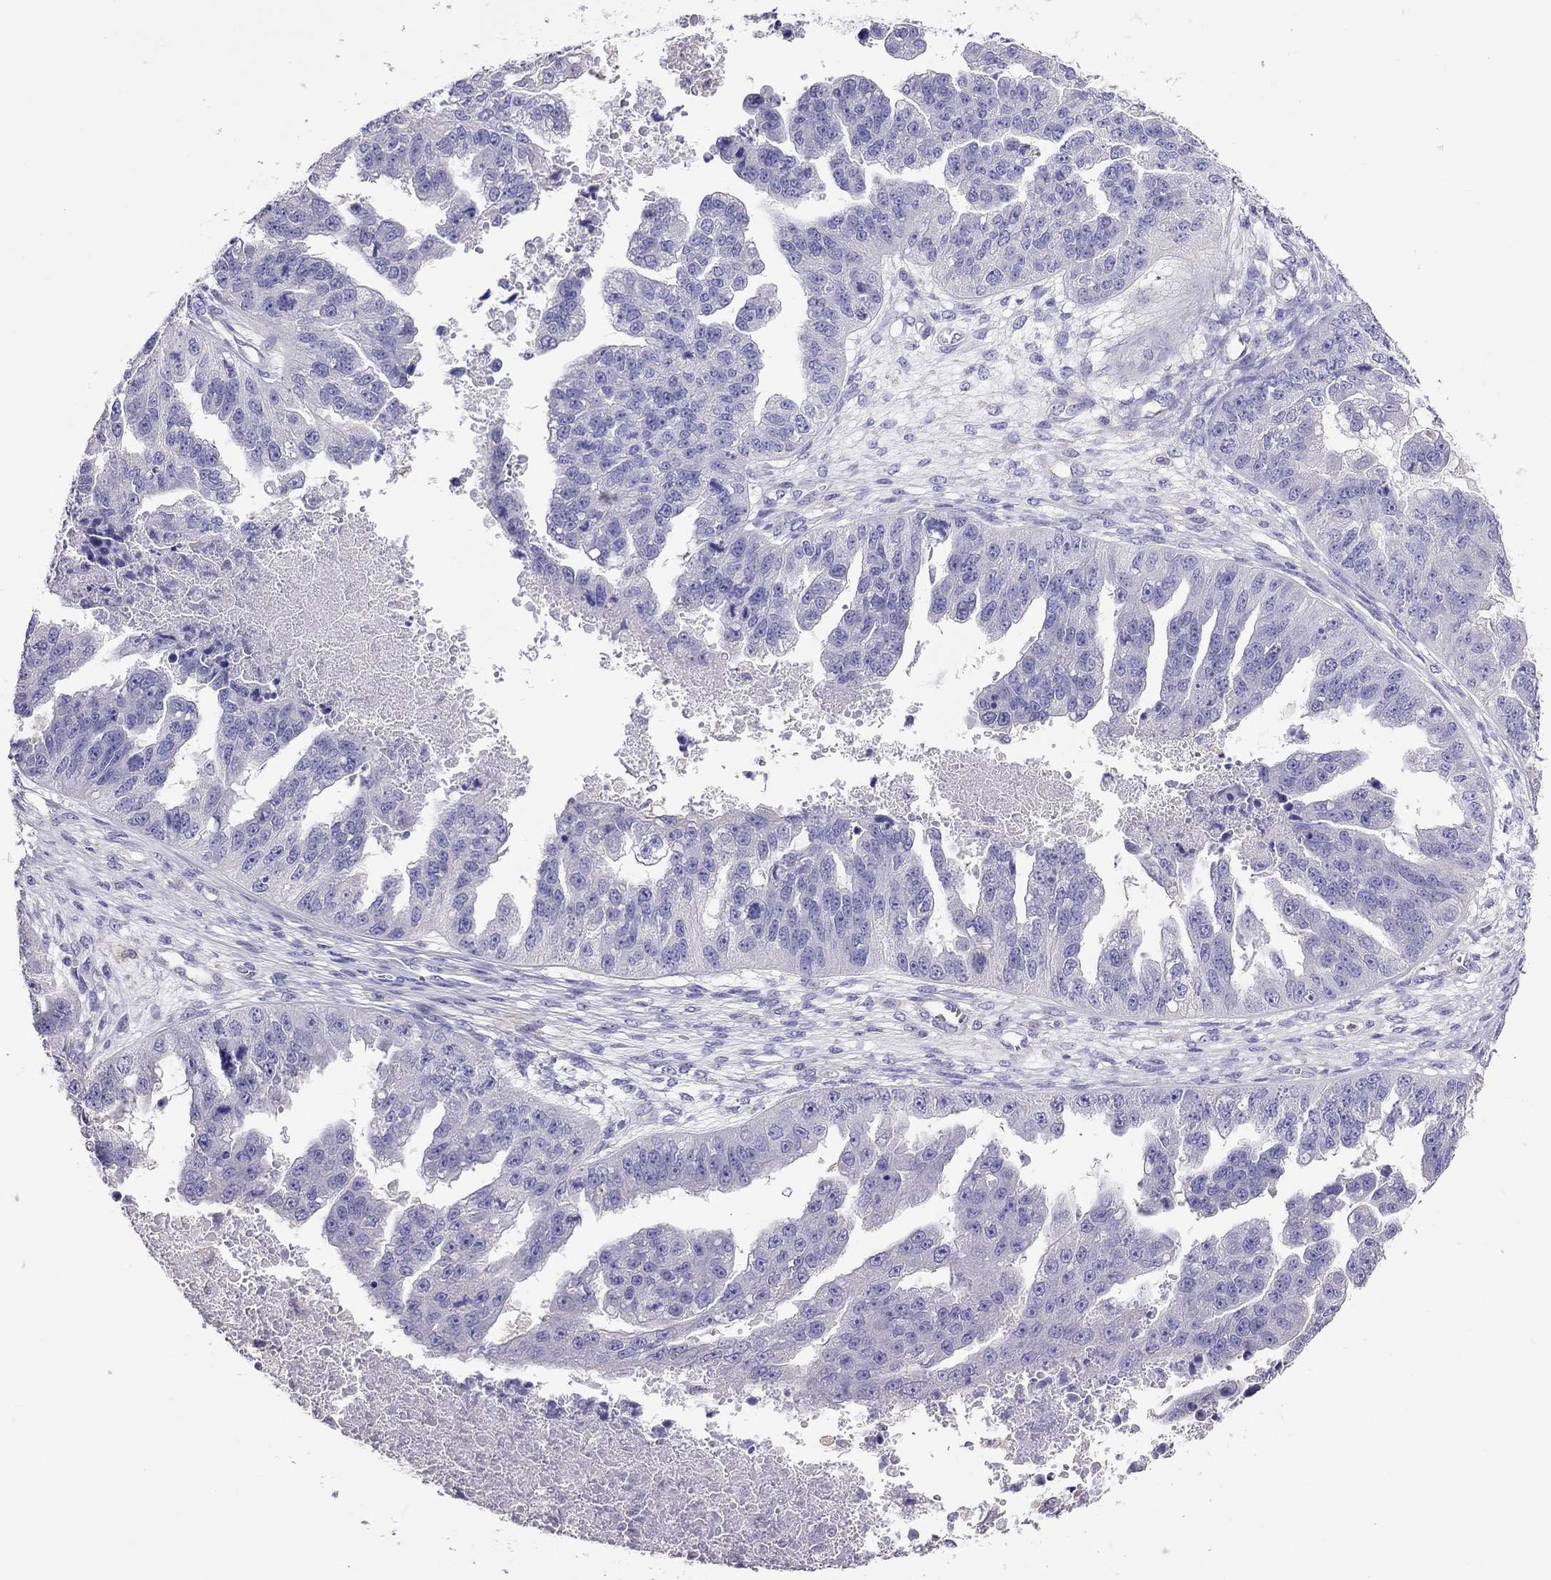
{"staining": {"intensity": "negative", "quantity": "none", "location": "none"}, "tissue": "ovarian cancer", "cell_type": "Tumor cells", "image_type": "cancer", "snomed": [{"axis": "morphology", "description": "Cystadenocarcinoma, serous, NOS"}, {"axis": "topography", "description": "Ovary"}], "caption": "IHC photomicrograph of neoplastic tissue: ovarian serous cystadenocarcinoma stained with DAB demonstrates no significant protein expression in tumor cells.", "gene": "TEX22", "patient": {"sex": "female", "age": 58}}